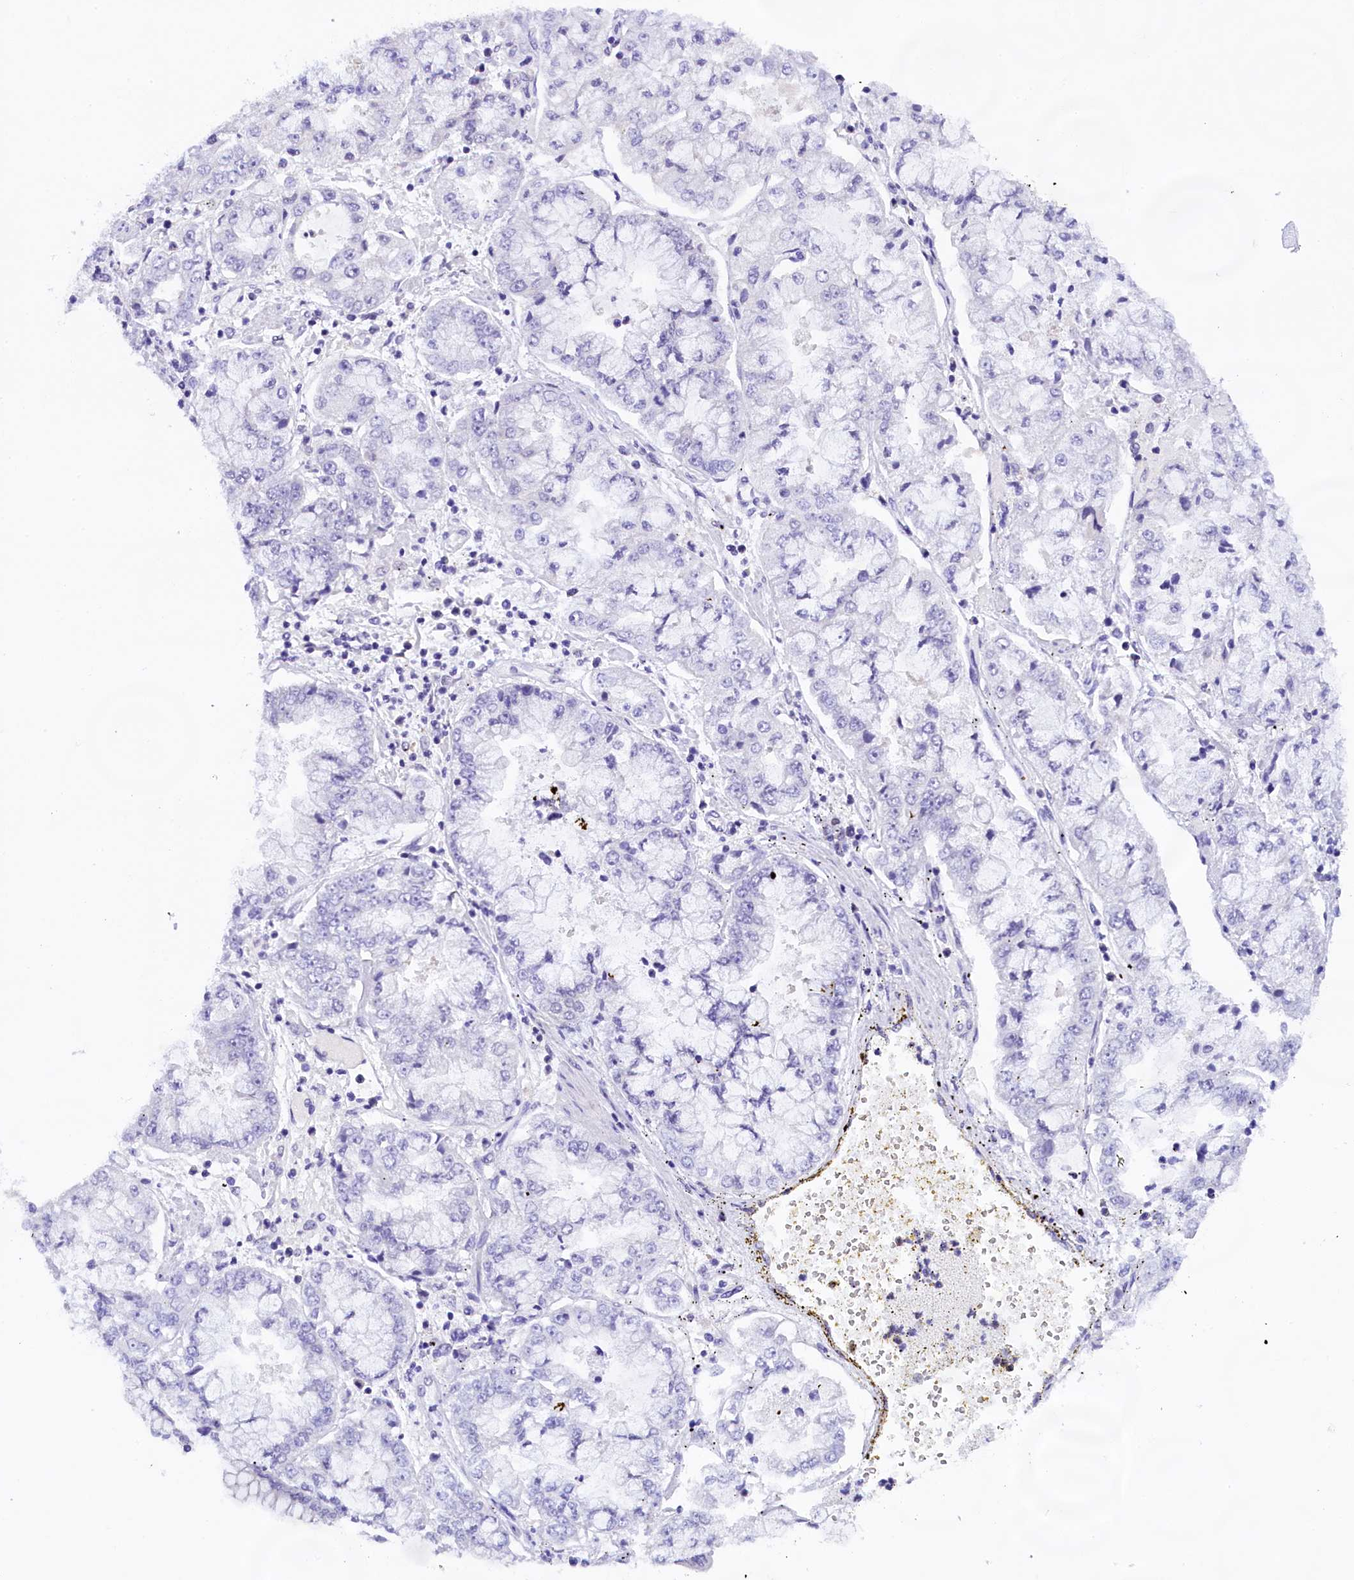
{"staining": {"intensity": "negative", "quantity": "none", "location": "none"}, "tissue": "stomach cancer", "cell_type": "Tumor cells", "image_type": "cancer", "snomed": [{"axis": "morphology", "description": "Adenocarcinoma, NOS"}, {"axis": "topography", "description": "Stomach"}], "caption": "High magnification brightfield microscopy of adenocarcinoma (stomach) stained with DAB (3,3'-diaminobenzidine) (brown) and counterstained with hematoxylin (blue): tumor cells show no significant expression.", "gene": "IQCN", "patient": {"sex": "male", "age": 76}}